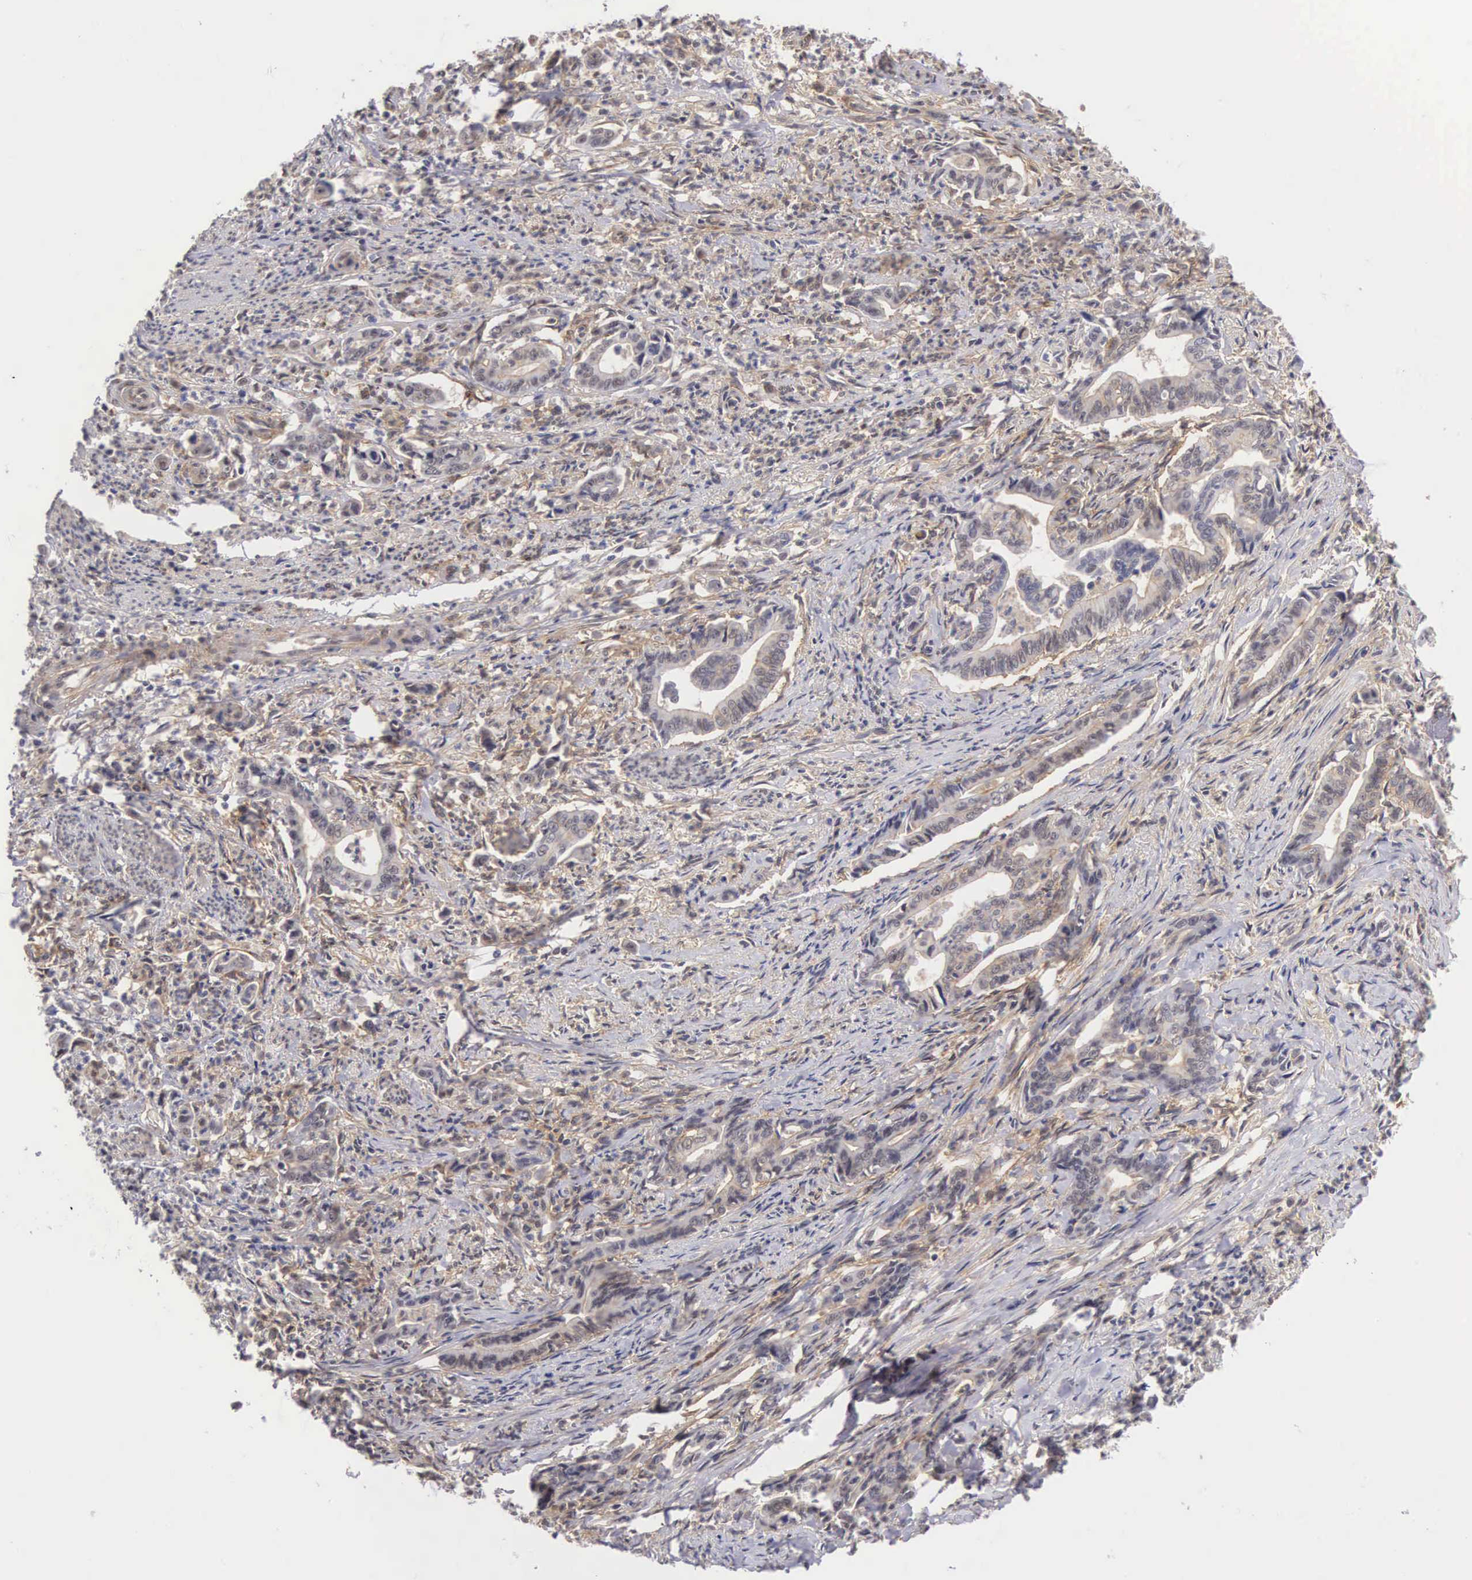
{"staining": {"intensity": "negative", "quantity": "none", "location": "none"}, "tissue": "stomach cancer", "cell_type": "Tumor cells", "image_type": "cancer", "snomed": [{"axis": "morphology", "description": "Adenocarcinoma, NOS"}, {"axis": "topography", "description": "Stomach"}], "caption": "Immunohistochemistry of human stomach cancer demonstrates no positivity in tumor cells.", "gene": "NR4A2", "patient": {"sex": "female", "age": 76}}